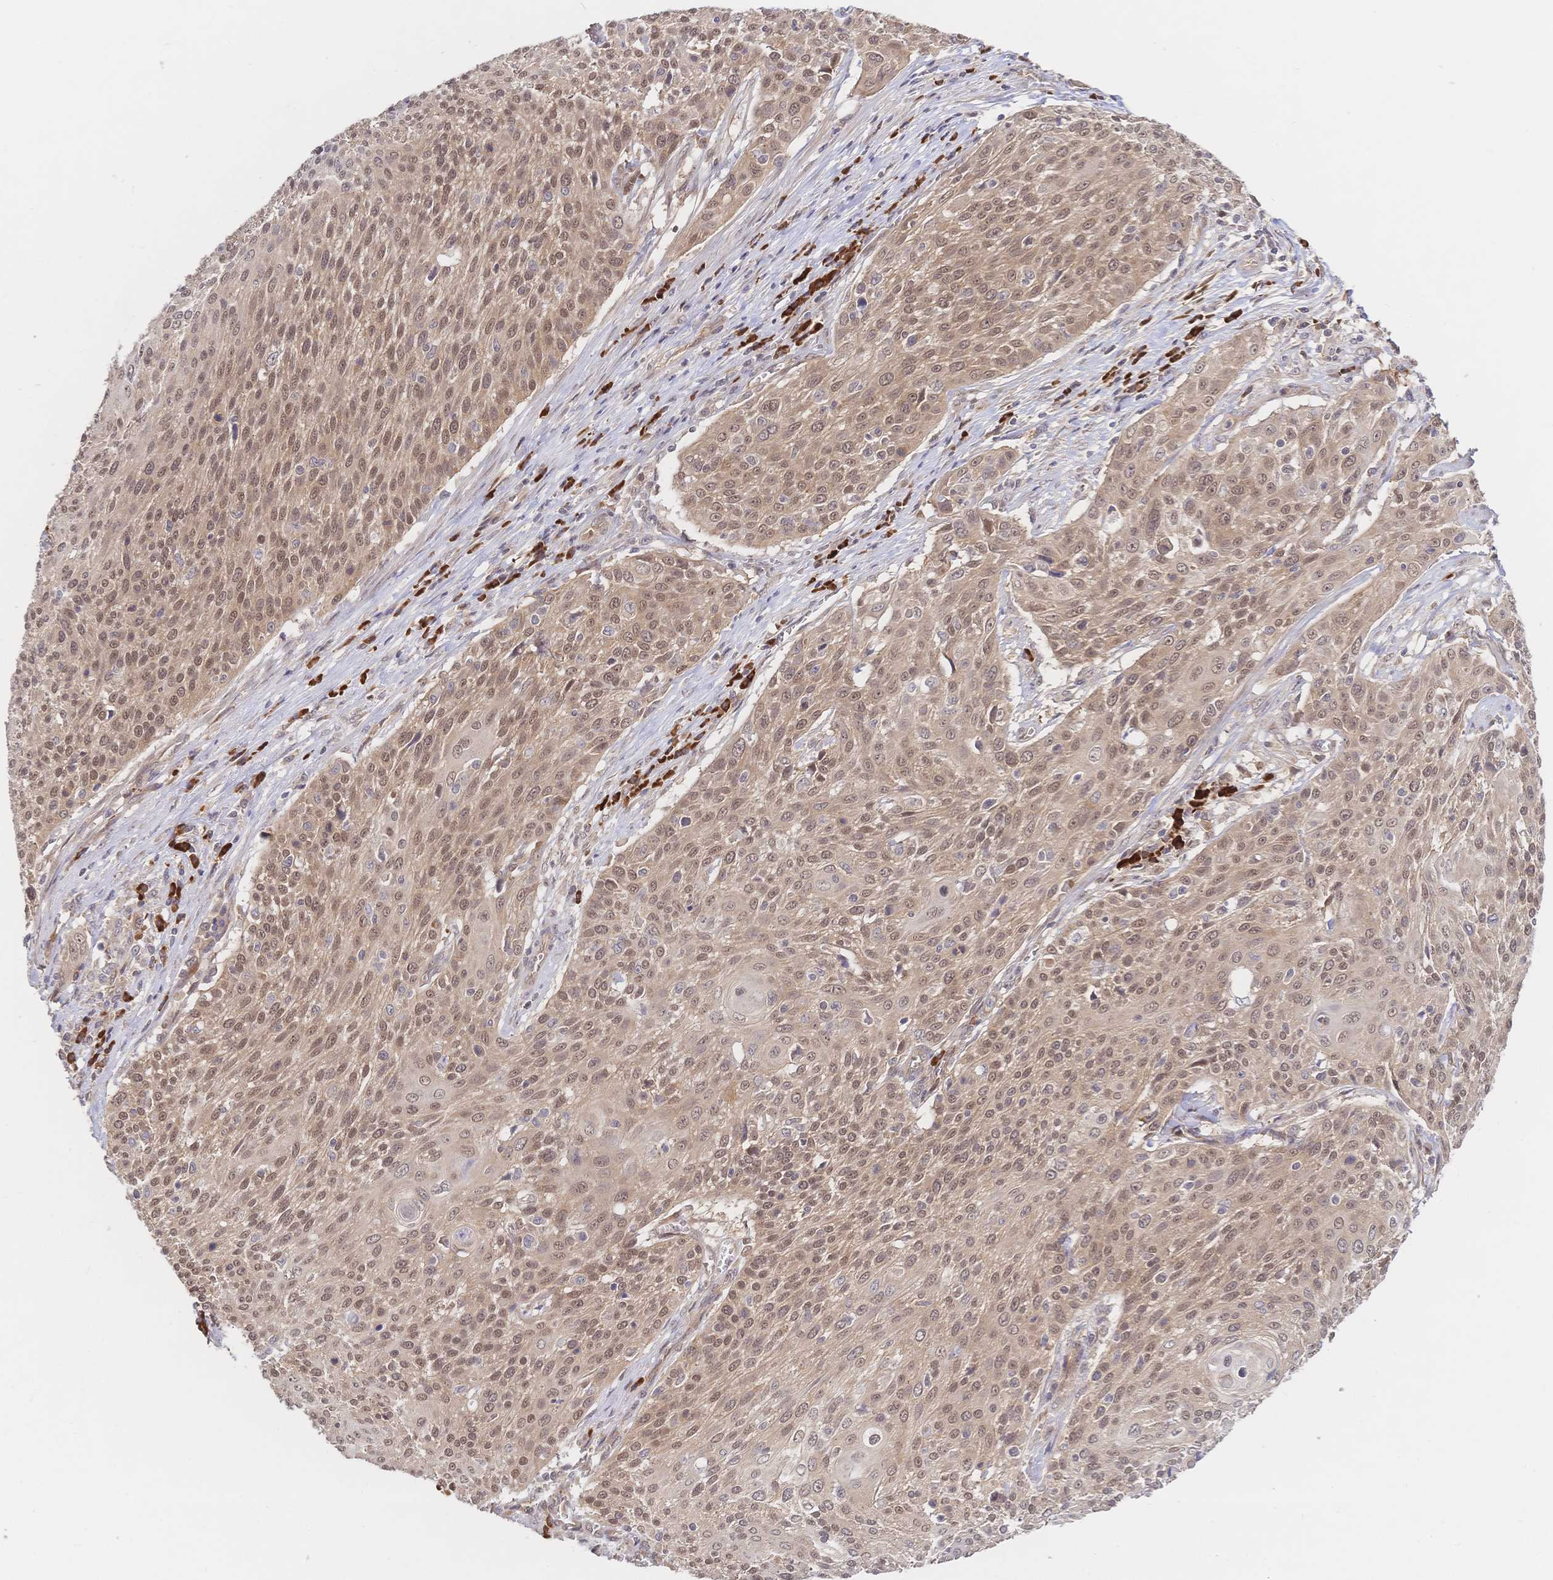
{"staining": {"intensity": "moderate", "quantity": ">75%", "location": "nuclear"}, "tissue": "cervical cancer", "cell_type": "Tumor cells", "image_type": "cancer", "snomed": [{"axis": "morphology", "description": "Squamous cell carcinoma, NOS"}, {"axis": "topography", "description": "Cervix"}], "caption": "Tumor cells display medium levels of moderate nuclear staining in approximately >75% of cells in cervical cancer.", "gene": "LMO4", "patient": {"sex": "female", "age": 31}}